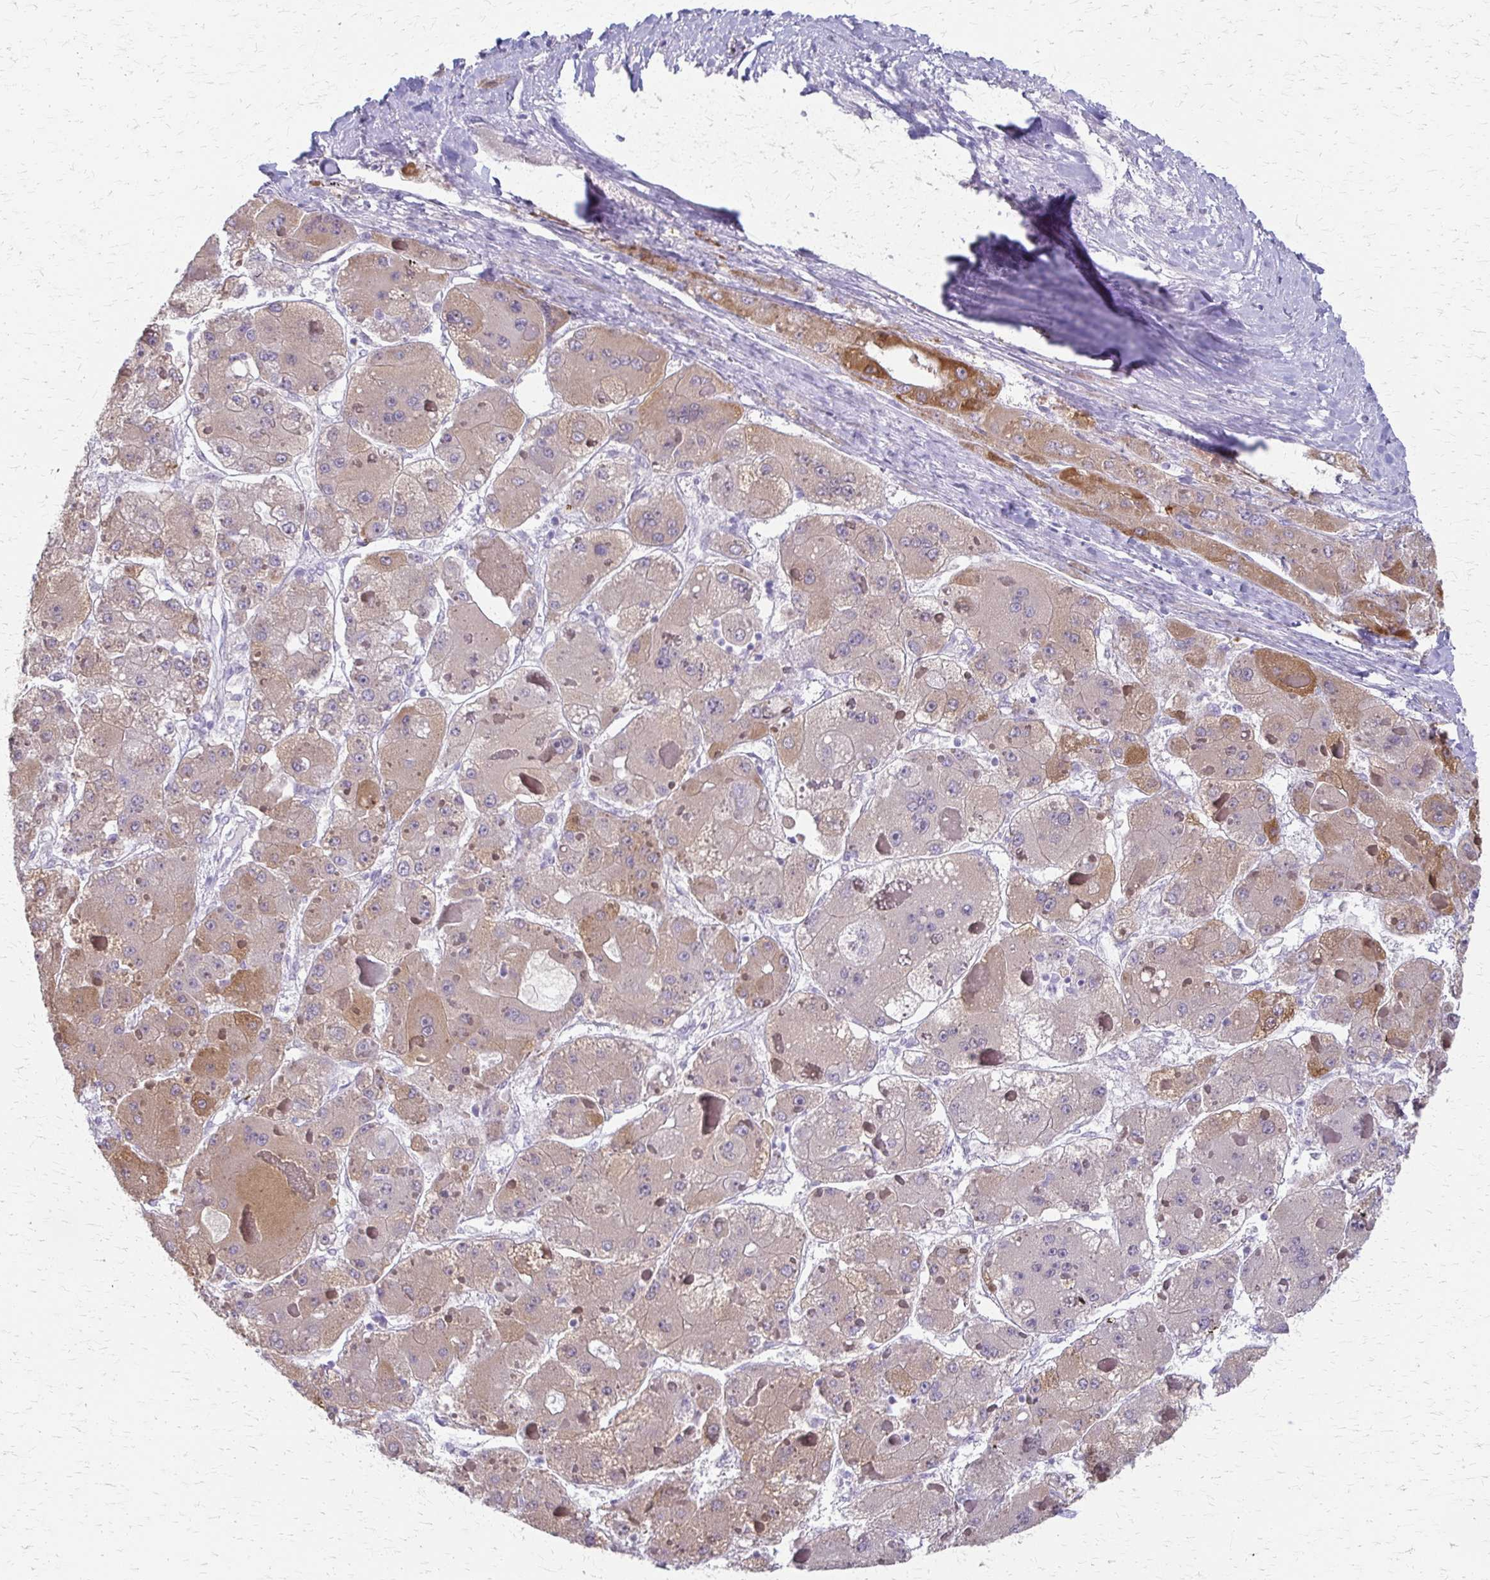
{"staining": {"intensity": "moderate", "quantity": "<25%", "location": "cytoplasmic/membranous"}, "tissue": "liver cancer", "cell_type": "Tumor cells", "image_type": "cancer", "snomed": [{"axis": "morphology", "description": "Carcinoma, Hepatocellular, NOS"}, {"axis": "topography", "description": "Liver"}], "caption": "Tumor cells exhibit moderate cytoplasmic/membranous expression in approximately <25% of cells in liver cancer (hepatocellular carcinoma).", "gene": "CYB5A", "patient": {"sex": "female", "age": 73}}